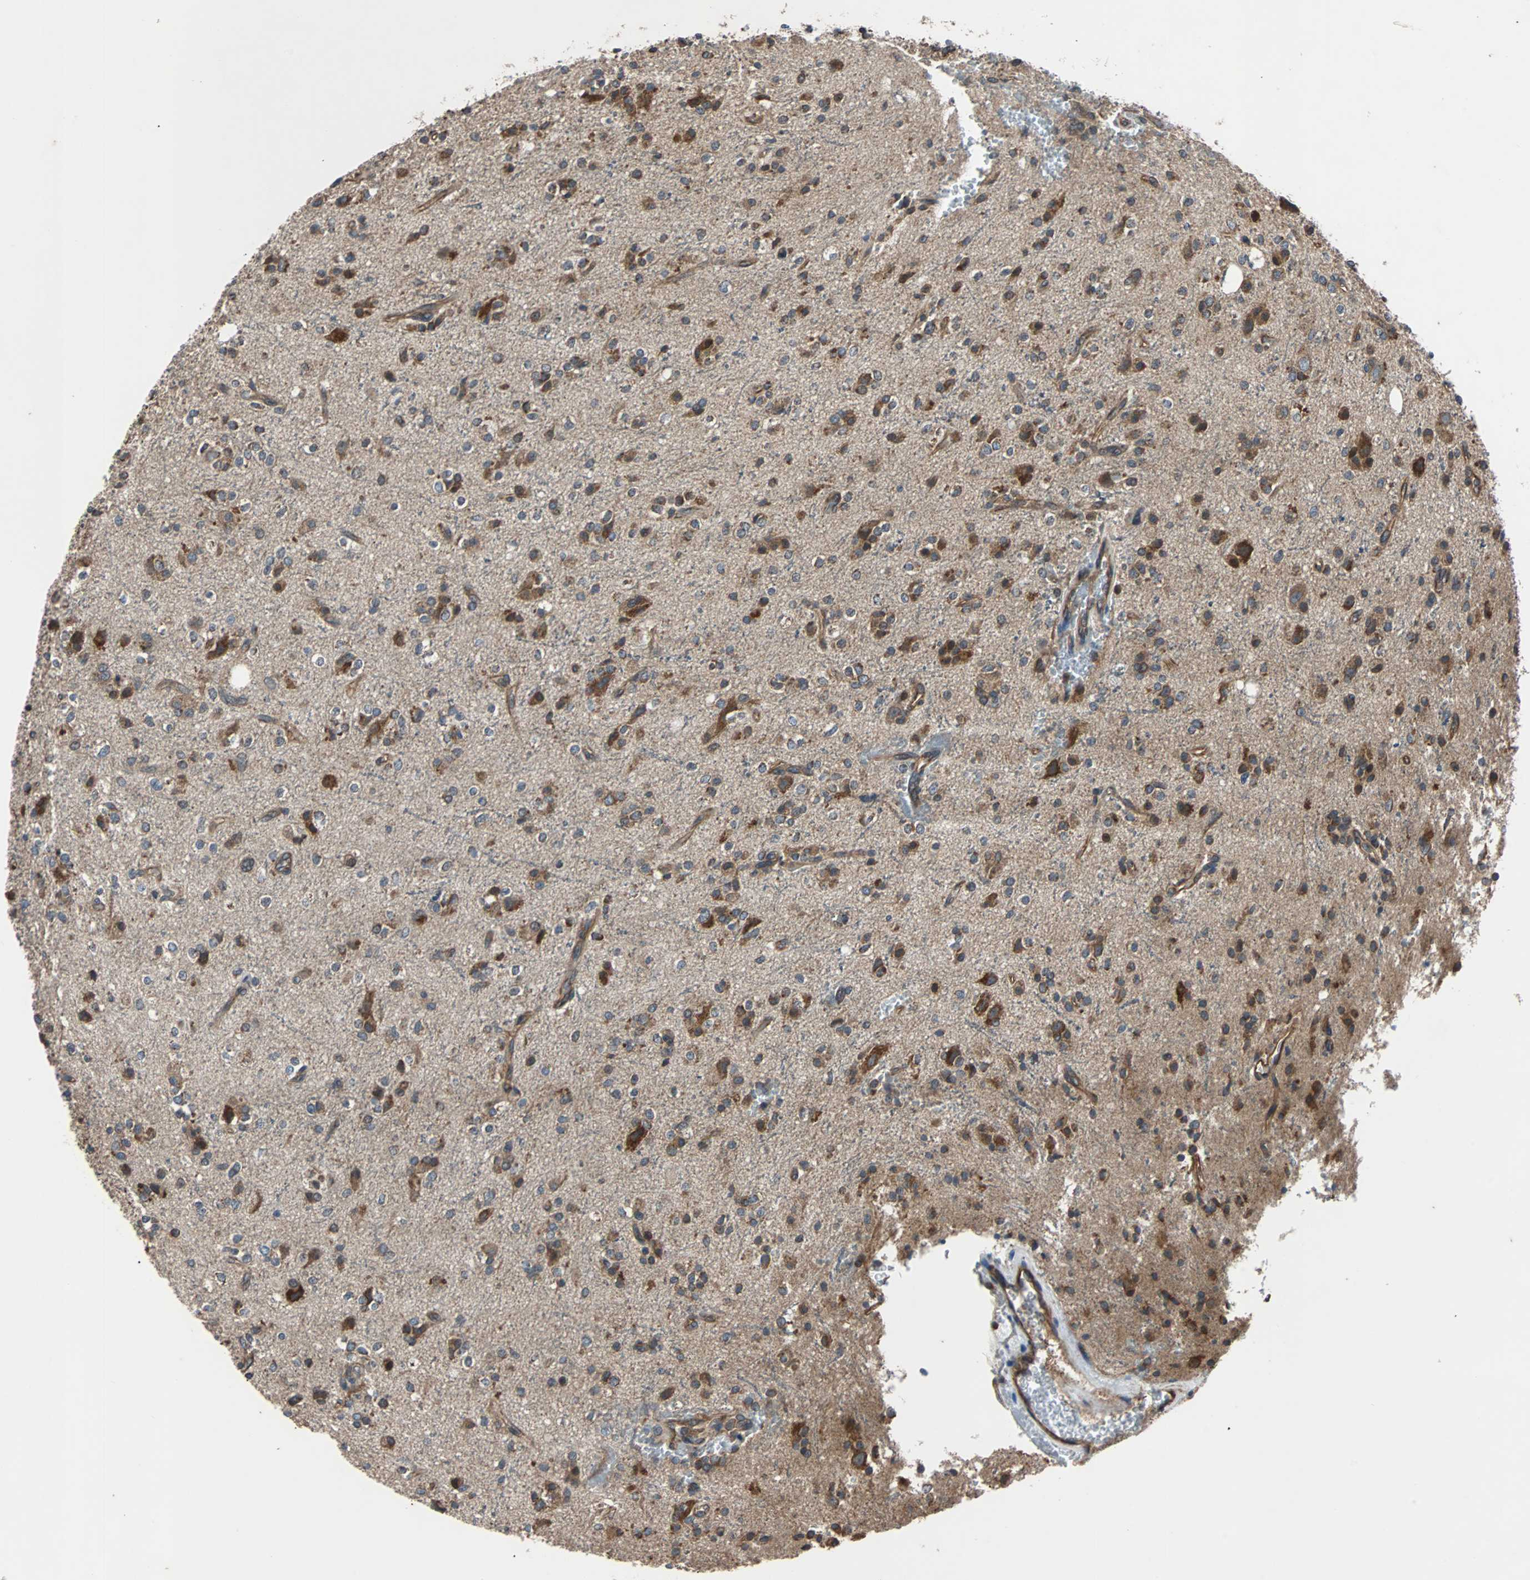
{"staining": {"intensity": "moderate", "quantity": "25%-75%", "location": "cytoplasmic/membranous"}, "tissue": "glioma", "cell_type": "Tumor cells", "image_type": "cancer", "snomed": [{"axis": "morphology", "description": "Glioma, malignant, High grade"}, {"axis": "topography", "description": "Brain"}], "caption": "Protein expression analysis of human glioma reveals moderate cytoplasmic/membranous staining in approximately 25%-75% of tumor cells.", "gene": "ACTR3", "patient": {"sex": "male", "age": 47}}